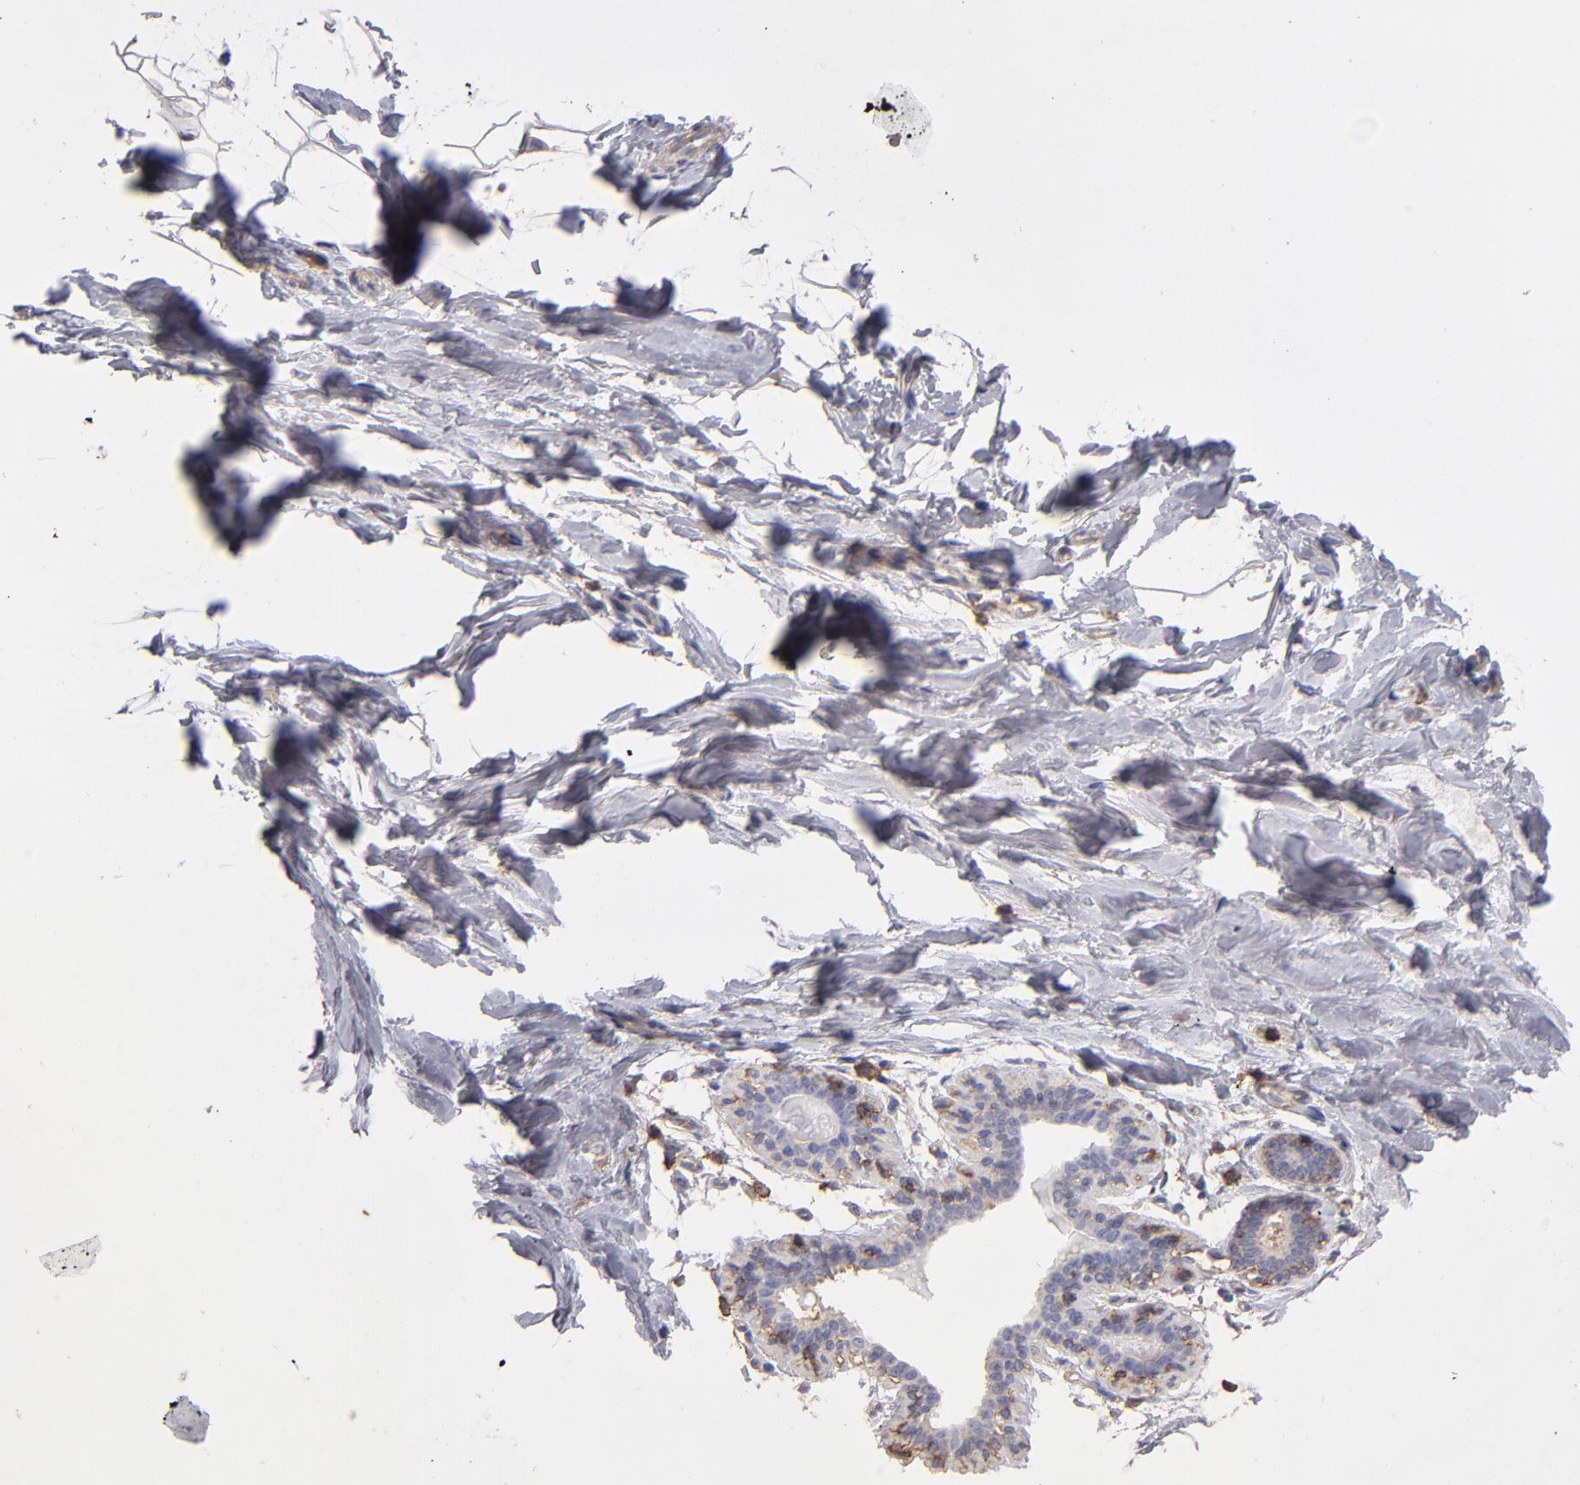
{"staining": {"intensity": "negative", "quantity": "none", "location": "none"}, "tissue": "breast", "cell_type": "Adipocytes", "image_type": "normal", "snomed": [{"axis": "morphology", "description": "Normal tissue, NOS"}, {"axis": "topography", "description": "Breast"}], "caption": "Image shows no protein staining in adipocytes of unremarkable breast.", "gene": "ABCB1", "patient": {"sex": "female", "age": 23}}